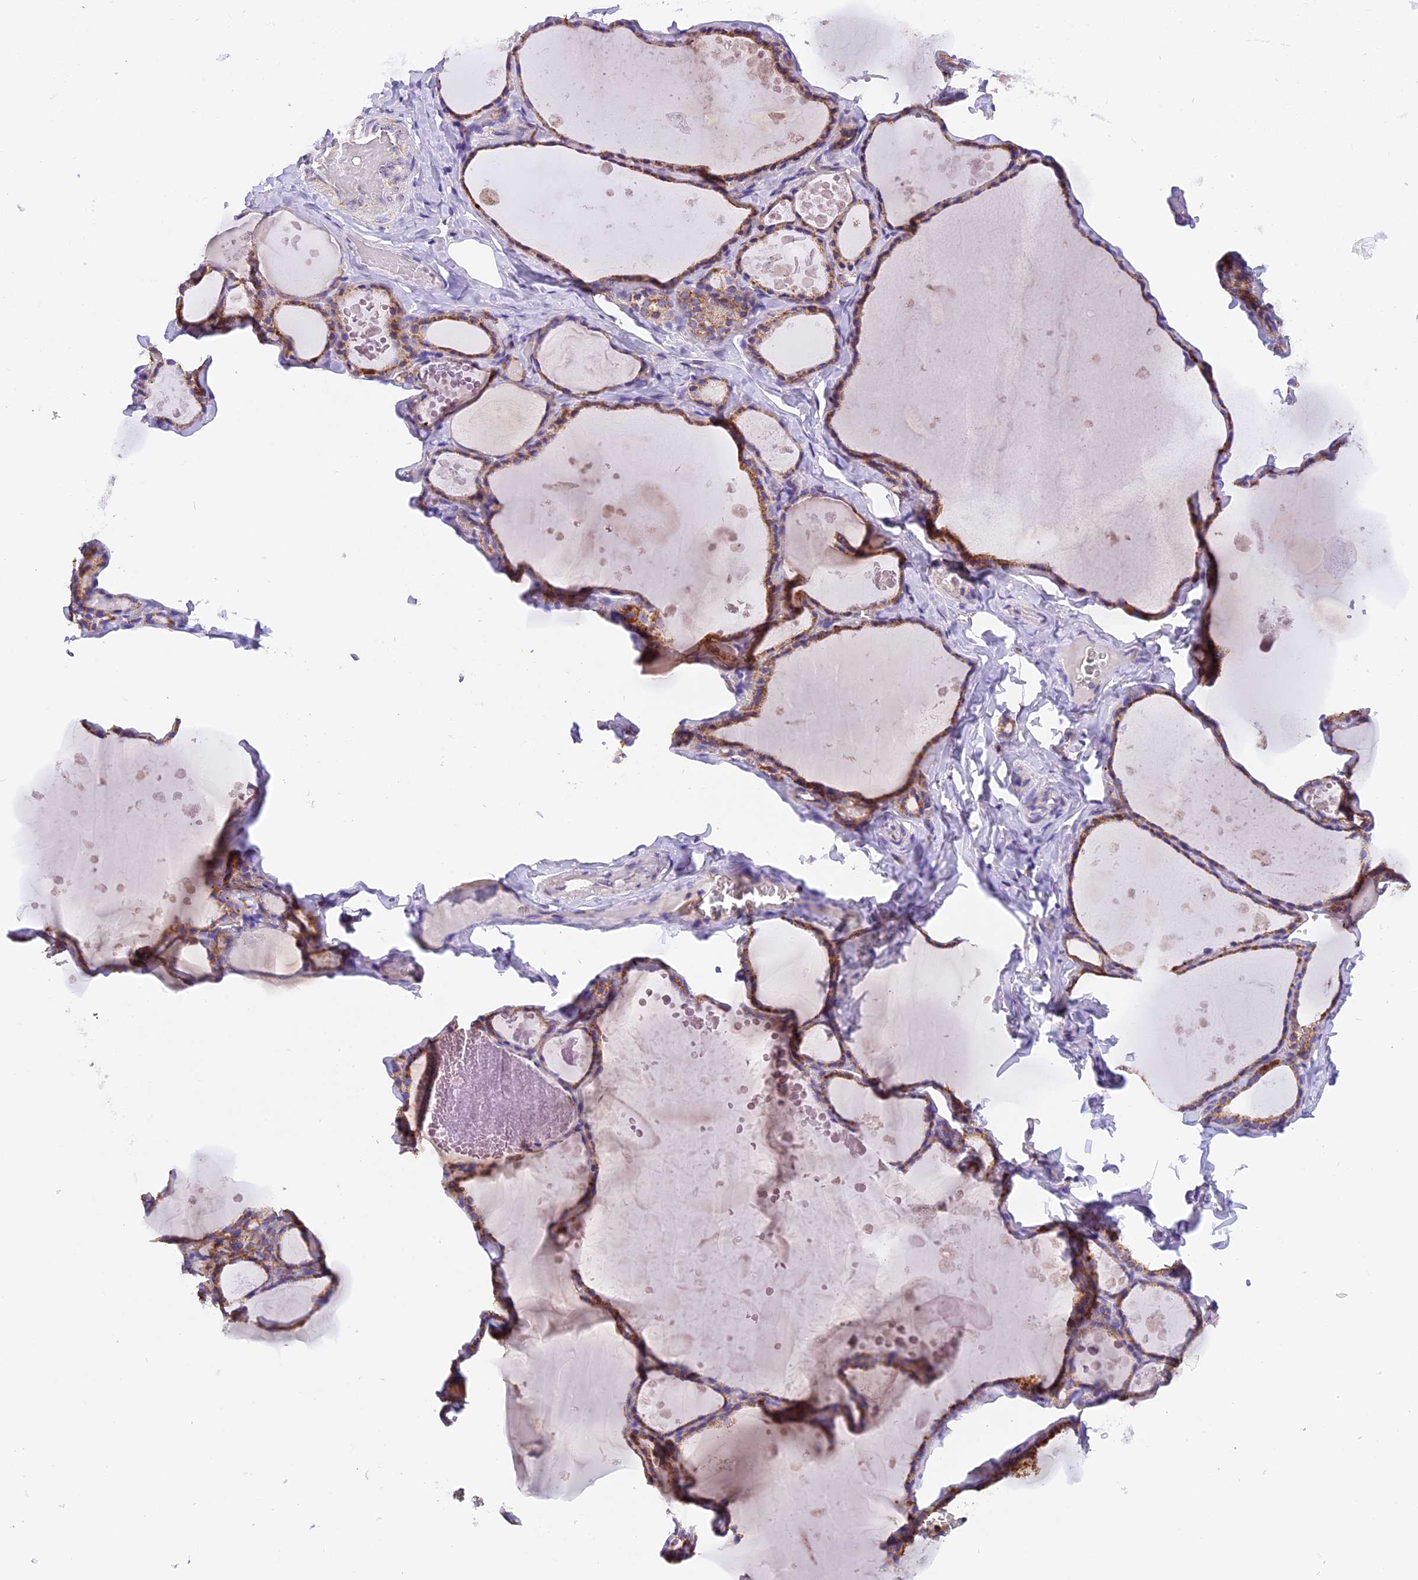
{"staining": {"intensity": "moderate", "quantity": ">75%", "location": "cytoplasmic/membranous"}, "tissue": "thyroid gland", "cell_type": "Glandular cells", "image_type": "normal", "snomed": [{"axis": "morphology", "description": "Normal tissue, NOS"}, {"axis": "topography", "description": "Thyroid gland"}], "caption": "A high-resolution micrograph shows immunohistochemistry (IHC) staining of normal thyroid gland, which reveals moderate cytoplasmic/membranous expression in about >75% of glandular cells.", "gene": "MGME1", "patient": {"sex": "male", "age": 56}}